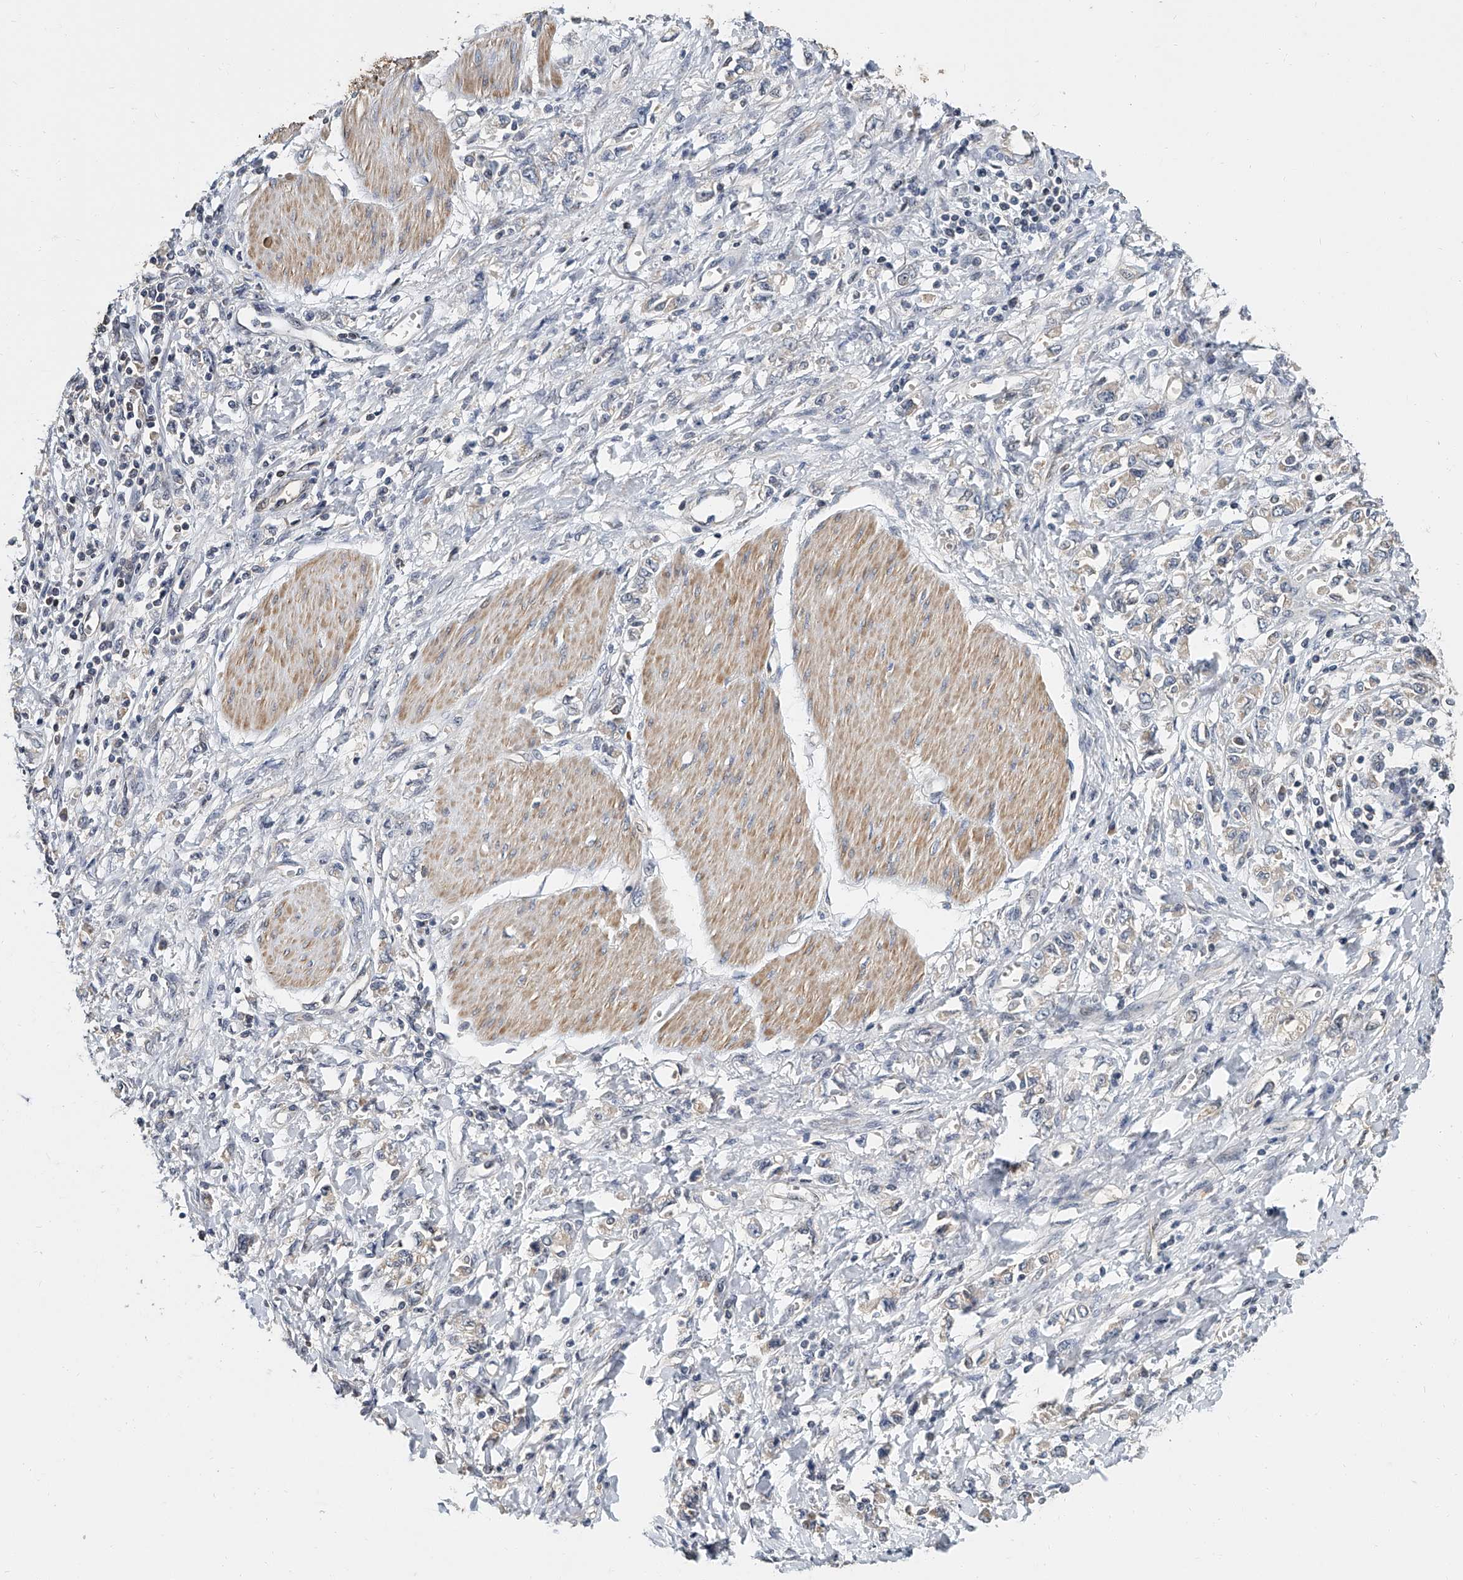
{"staining": {"intensity": "negative", "quantity": "none", "location": "none"}, "tissue": "stomach cancer", "cell_type": "Tumor cells", "image_type": "cancer", "snomed": [{"axis": "morphology", "description": "Adenocarcinoma, NOS"}, {"axis": "topography", "description": "Stomach"}], "caption": "Human stomach cancer (adenocarcinoma) stained for a protein using immunohistochemistry (IHC) displays no staining in tumor cells.", "gene": "CD200", "patient": {"sex": "female", "age": 76}}